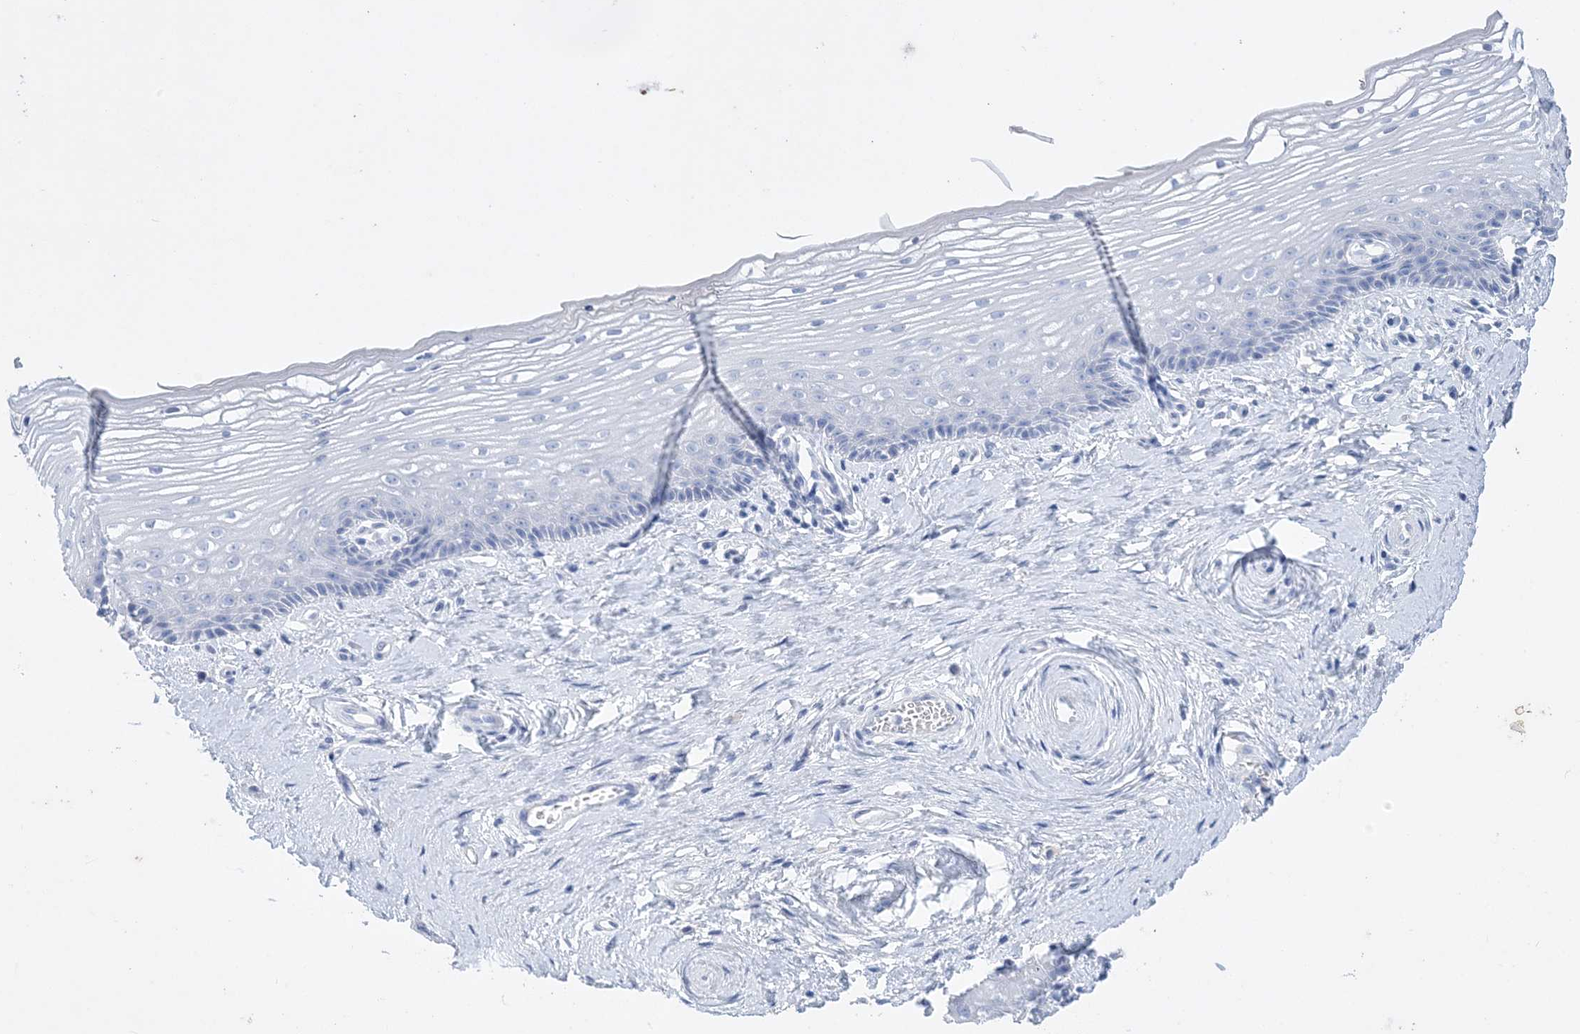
{"staining": {"intensity": "negative", "quantity": "none", "location": "none"}, "tissue": "vagina", "cell_type": "Squamous epithelial cells", "image_type": "normal", "snomed": [{"axis": "morphology", "description": "Normal tissue, NOS"}, {"axis": "topography", "description": "Vagina"}], "caption": "Immunohistochemistry (IHC) photomicrograph of benign vagina: human vagina stained with DAB displays no significant protein expression in squamous epithelial cells. (DAB immunohistochemistry, high magnification).", "gene": "COPS8", "patient": {"sex": "female", "age": 46}}